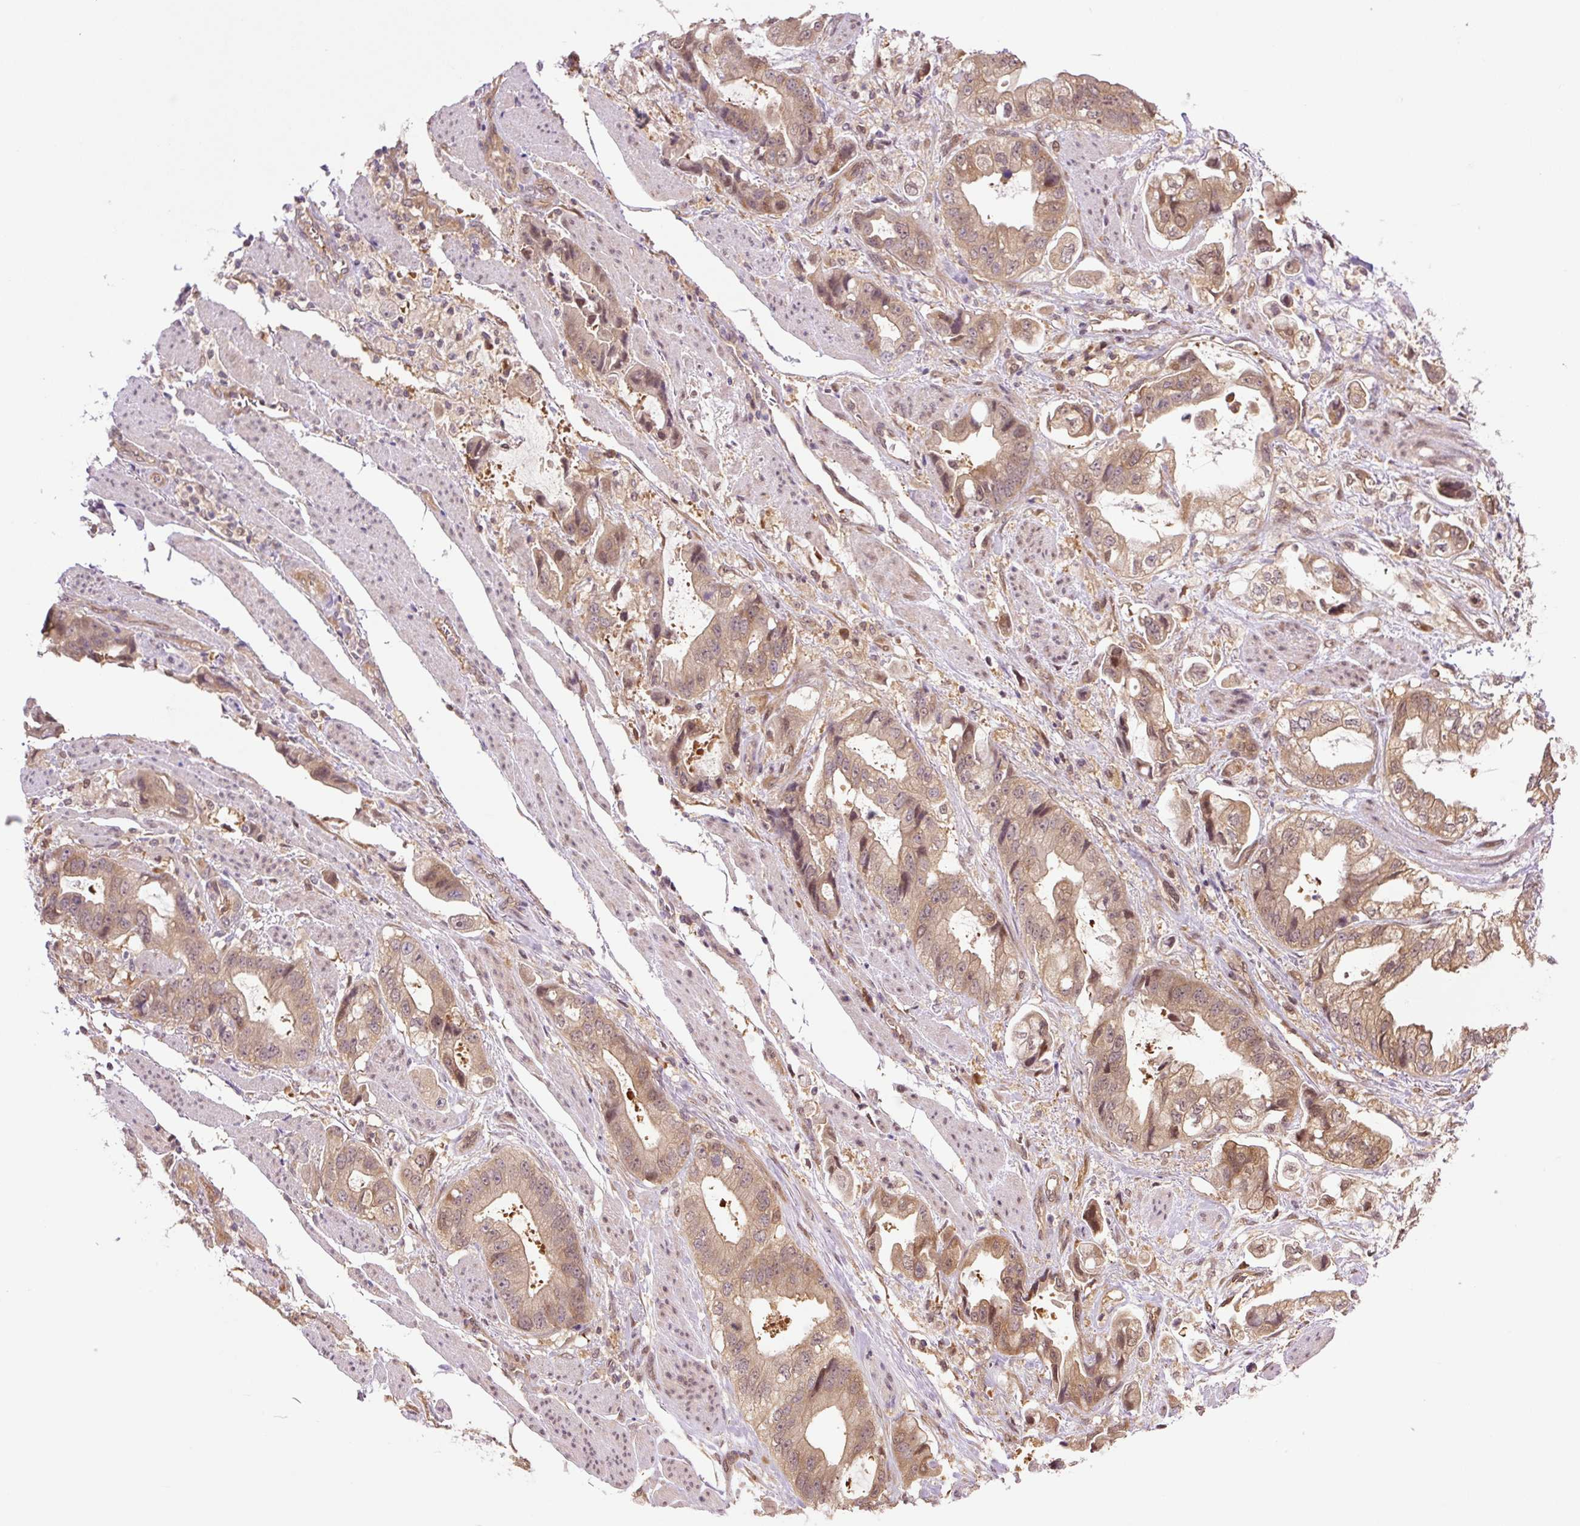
{"staining": {"intensity": "moderate", "quantity": "25%-75%", "location": "cytoplasmic/membranous"}, "tissue": "stomach cancer", "cell_type": "Tumor cells", "image_type": "cancer", "snomed": [{"axis": "morphology", "description": "Adenocarcinoma, NOS"}, {"axis": "topography", "description": "Stomach"}], "caption": "A brown stain labels moderate cytoplasmic/membranous expression of a protein in stomach adenocarcinoma tumor cells.", "gene": "TPT1", "patient": {"sex": "male", "age": 62}}